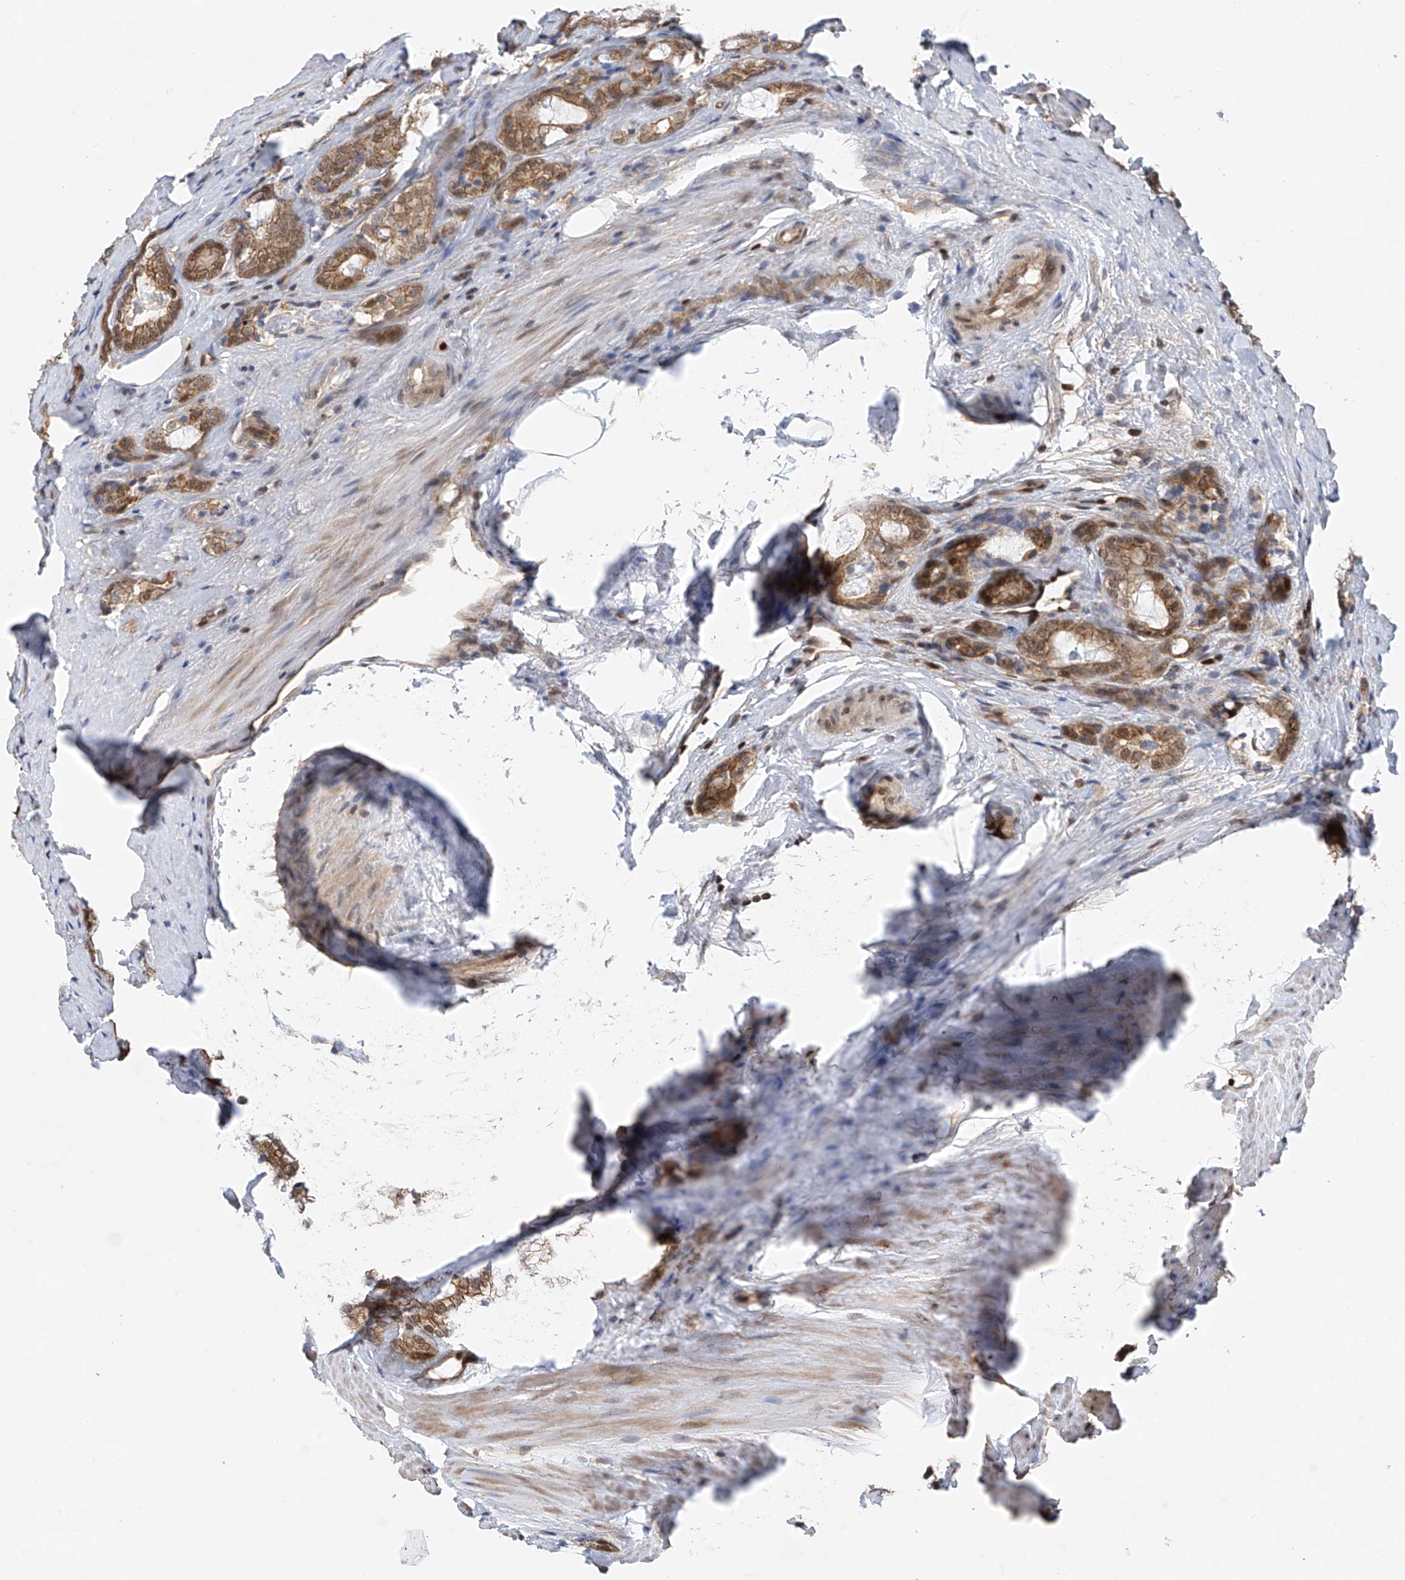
{"staining": {"intensity": "moderate", "quantity": ">75%", "location": "cytoplasmic/membranous,nuclear"}, "tissue": "prostate cancer", "cell_type": "Tumor cells", "image_type": "cancer", "snomed": [{"axis": "morphology", "description": "Adenocarcinoma, High grade"}, {"axis": "topography", "description": "Prostate"}], "caption": "IHC staining of prostate cancer (high-grade adenocarcinoma), which demonstrates medium levels of moderate cytoplasmic/membranous and nuclear expression in about >75% of tumor cells indicating moderate cytoplasmic/membranous and nuclear protein expression. The staining was performed using DAB (3,3'-diaminobenzidine) (brown) for protein detection and nuclei were counterstained in hematoxylin (blue).", "gene": "DNAJC9", "patient": {"sex": "male", "age": 63}}